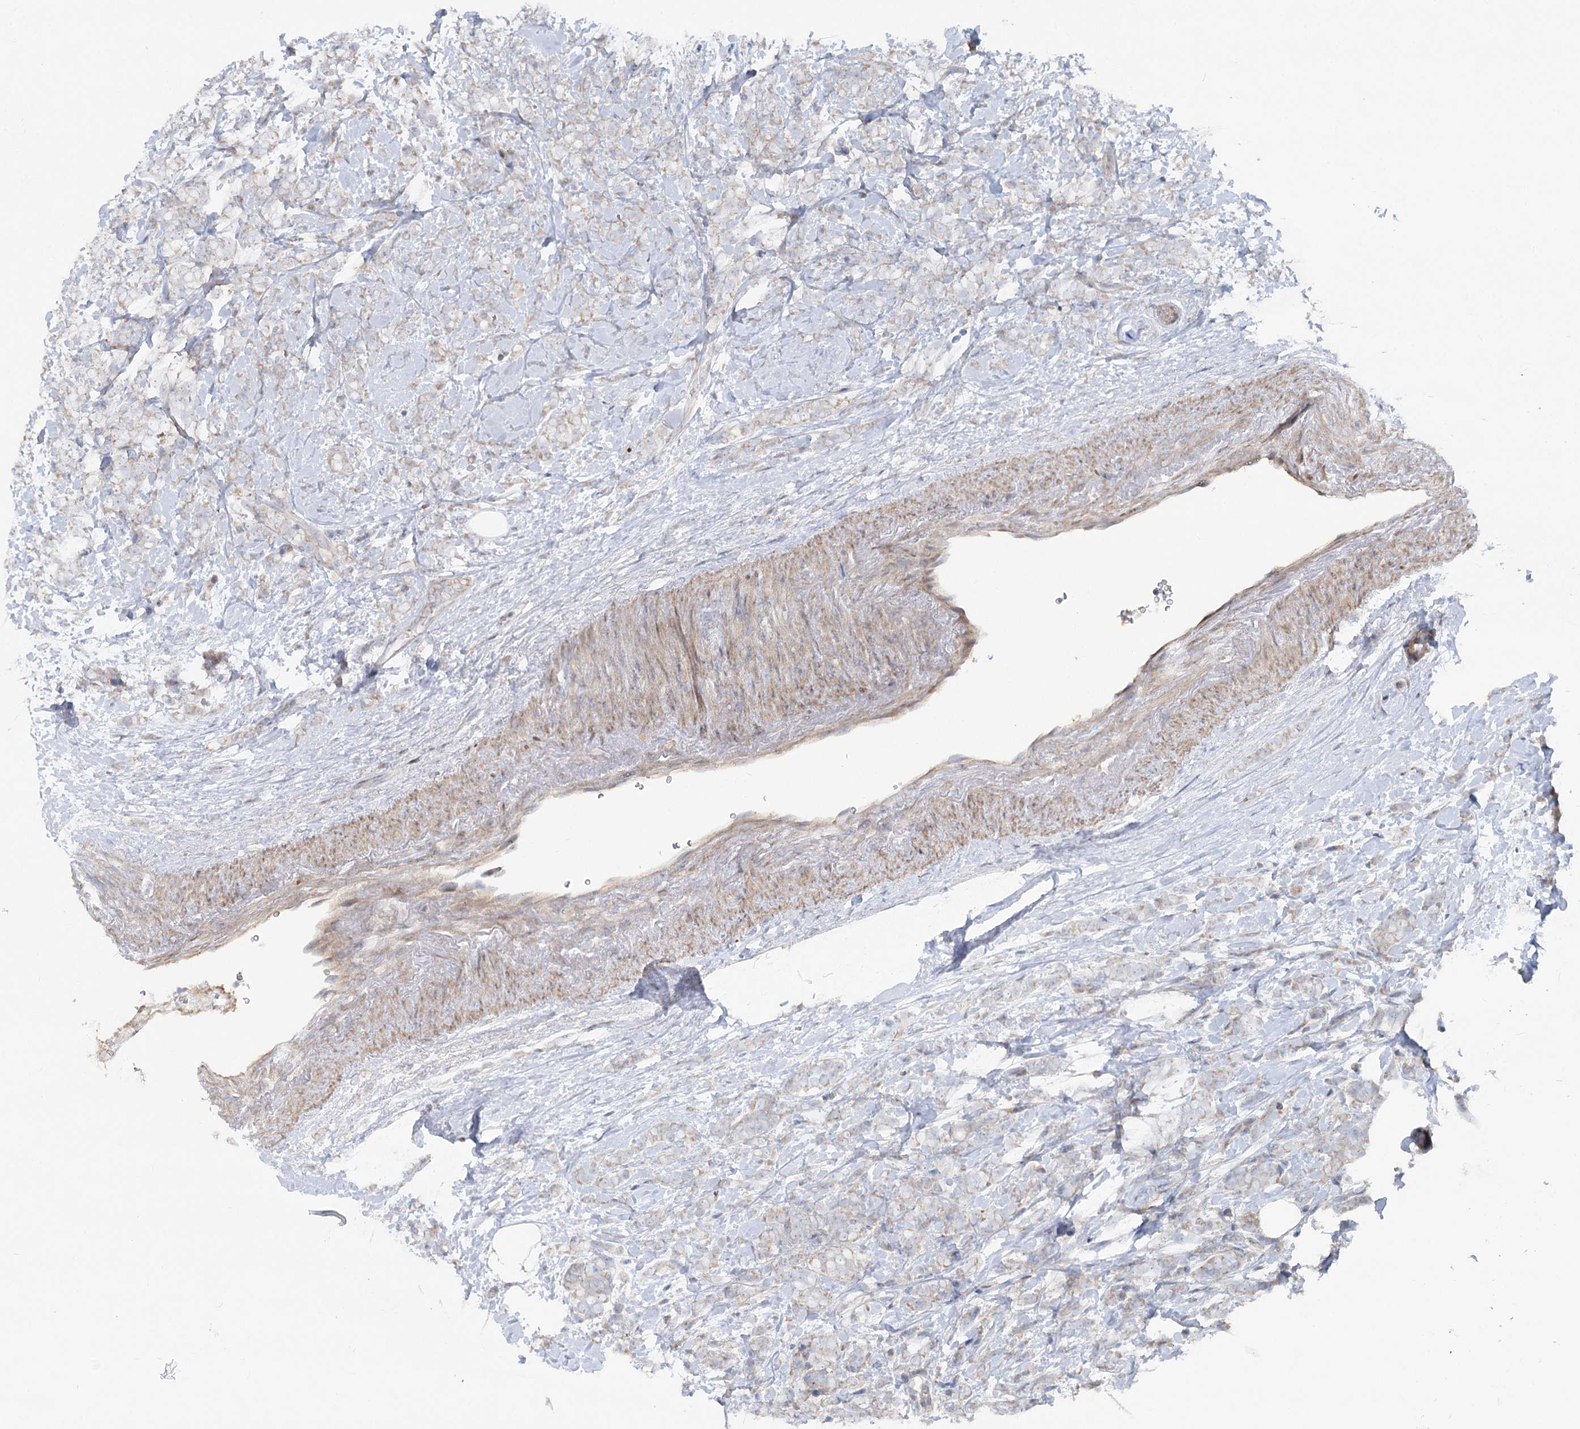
{"staining": {"intensity": "weak", "quantity": "<25%", "location": "cytoplasmic/membranous"}, "tissue": "breast cancer", "cell_type": "Tumor cells", "image_type": "cancer", "snomed": [{"axis": "morphology", "description": "Lobular carcinoma"}, {"axis": "topography", "description": "Breast"}], "caption": "DAB (3,3'-diaminobenzidine) immunohistochemical staining of human breast cancer exhibits no significant positivity in tumor cells.", "gene": "SCN11A", "patient": {"sex": "female", "age": 58}}